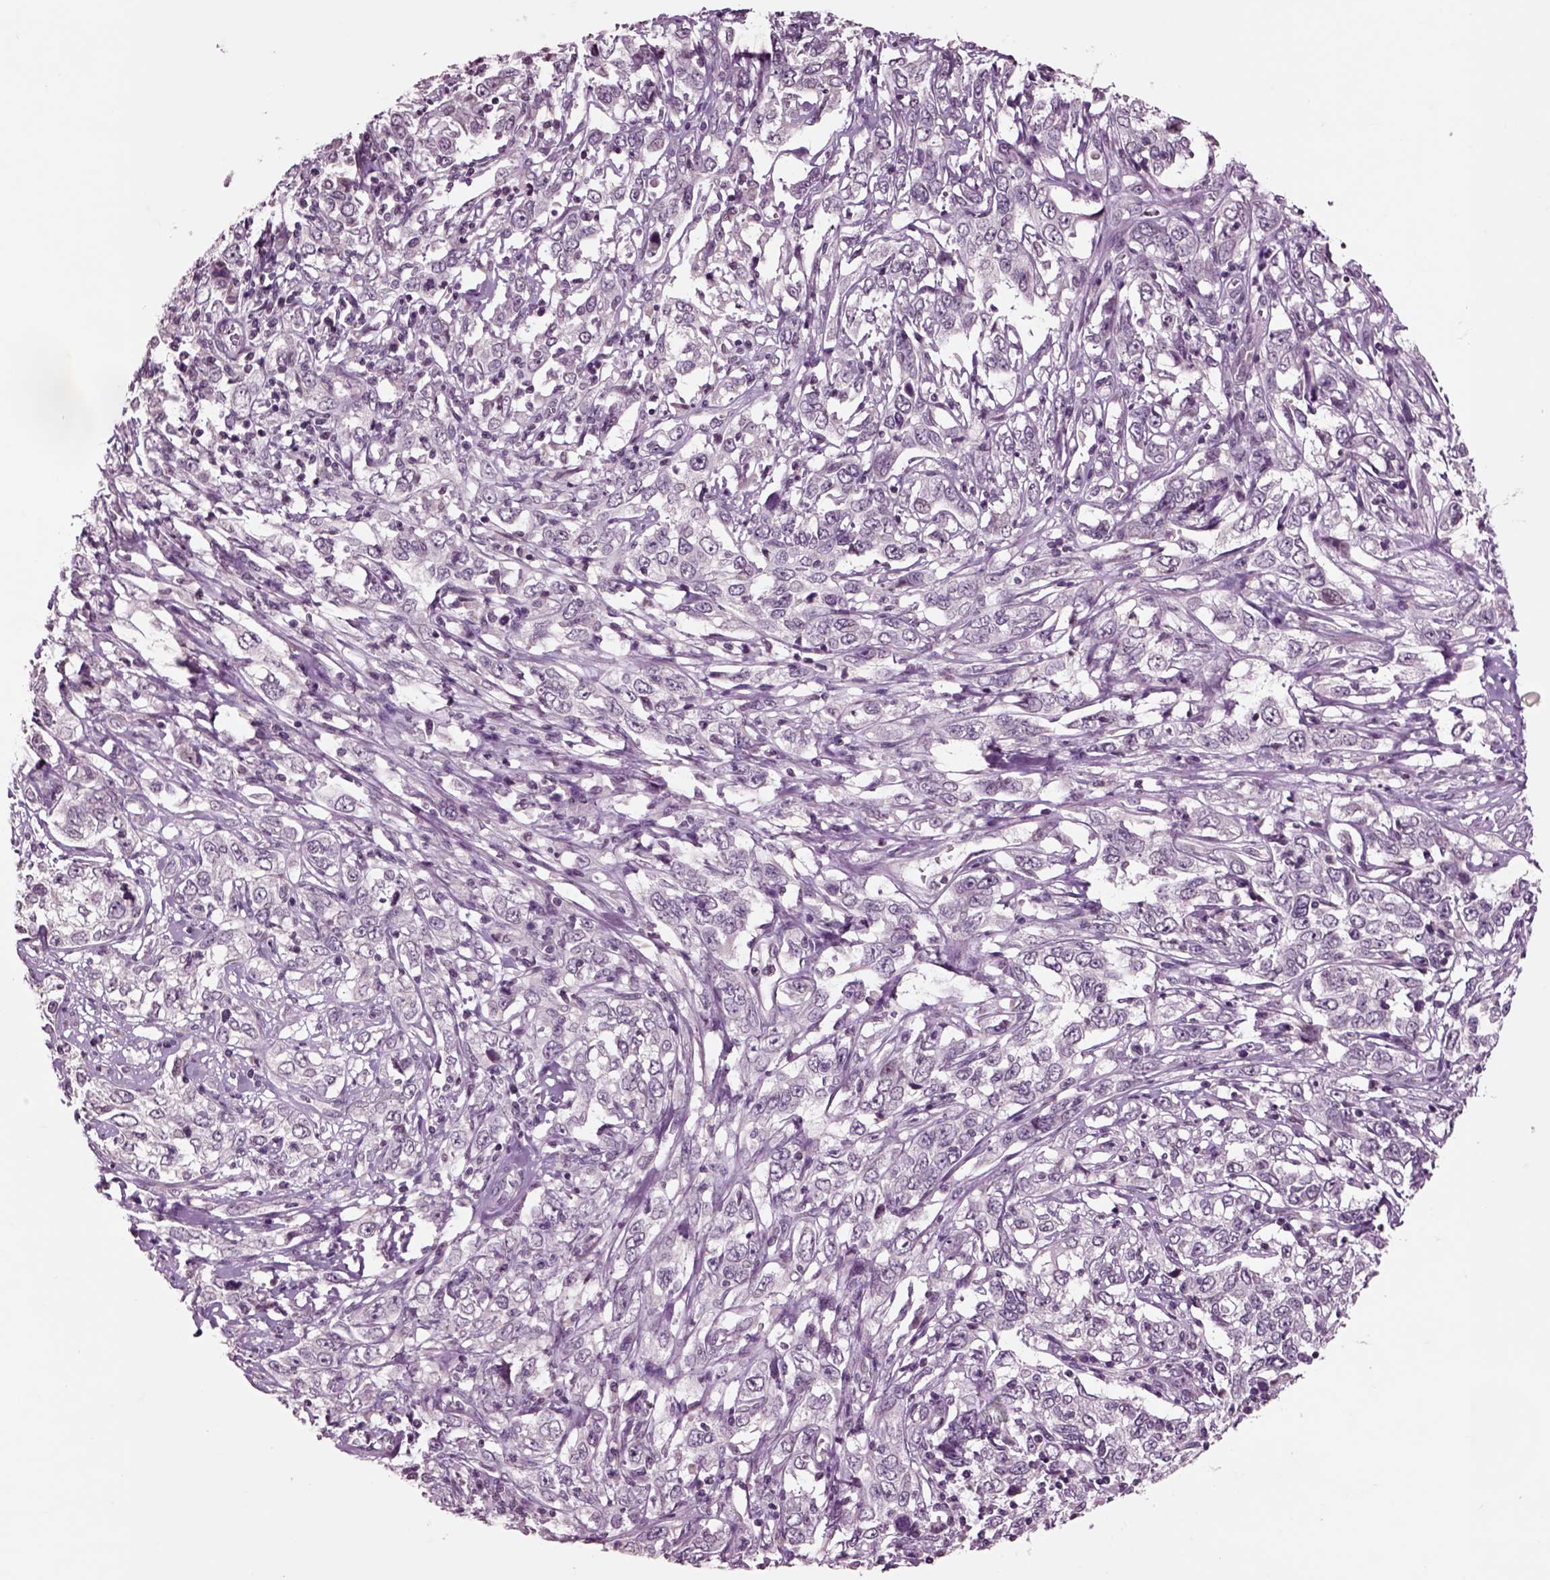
{"staining": {"intensity": "negative", "quantity": "none", "location": "none"}, "tissue": "cervical cancer", "cell_type": "Tumor cells", "image_type": "cancer", "snomed": [{"axis": "morphology", "description": "Adenocarcinoma, NOS"}, {"axis": "topography", "description": "Cervix"}], "caption": "Immunohistochemistry (IHC) micrograph of cervical cancer stained for a protein (brown), which reveals no positivity in tumor cells. (IHC, brightfield microscopy, high magnification).", "gene": "CHGB", "patient": {"sex": "female", "age": 40}}